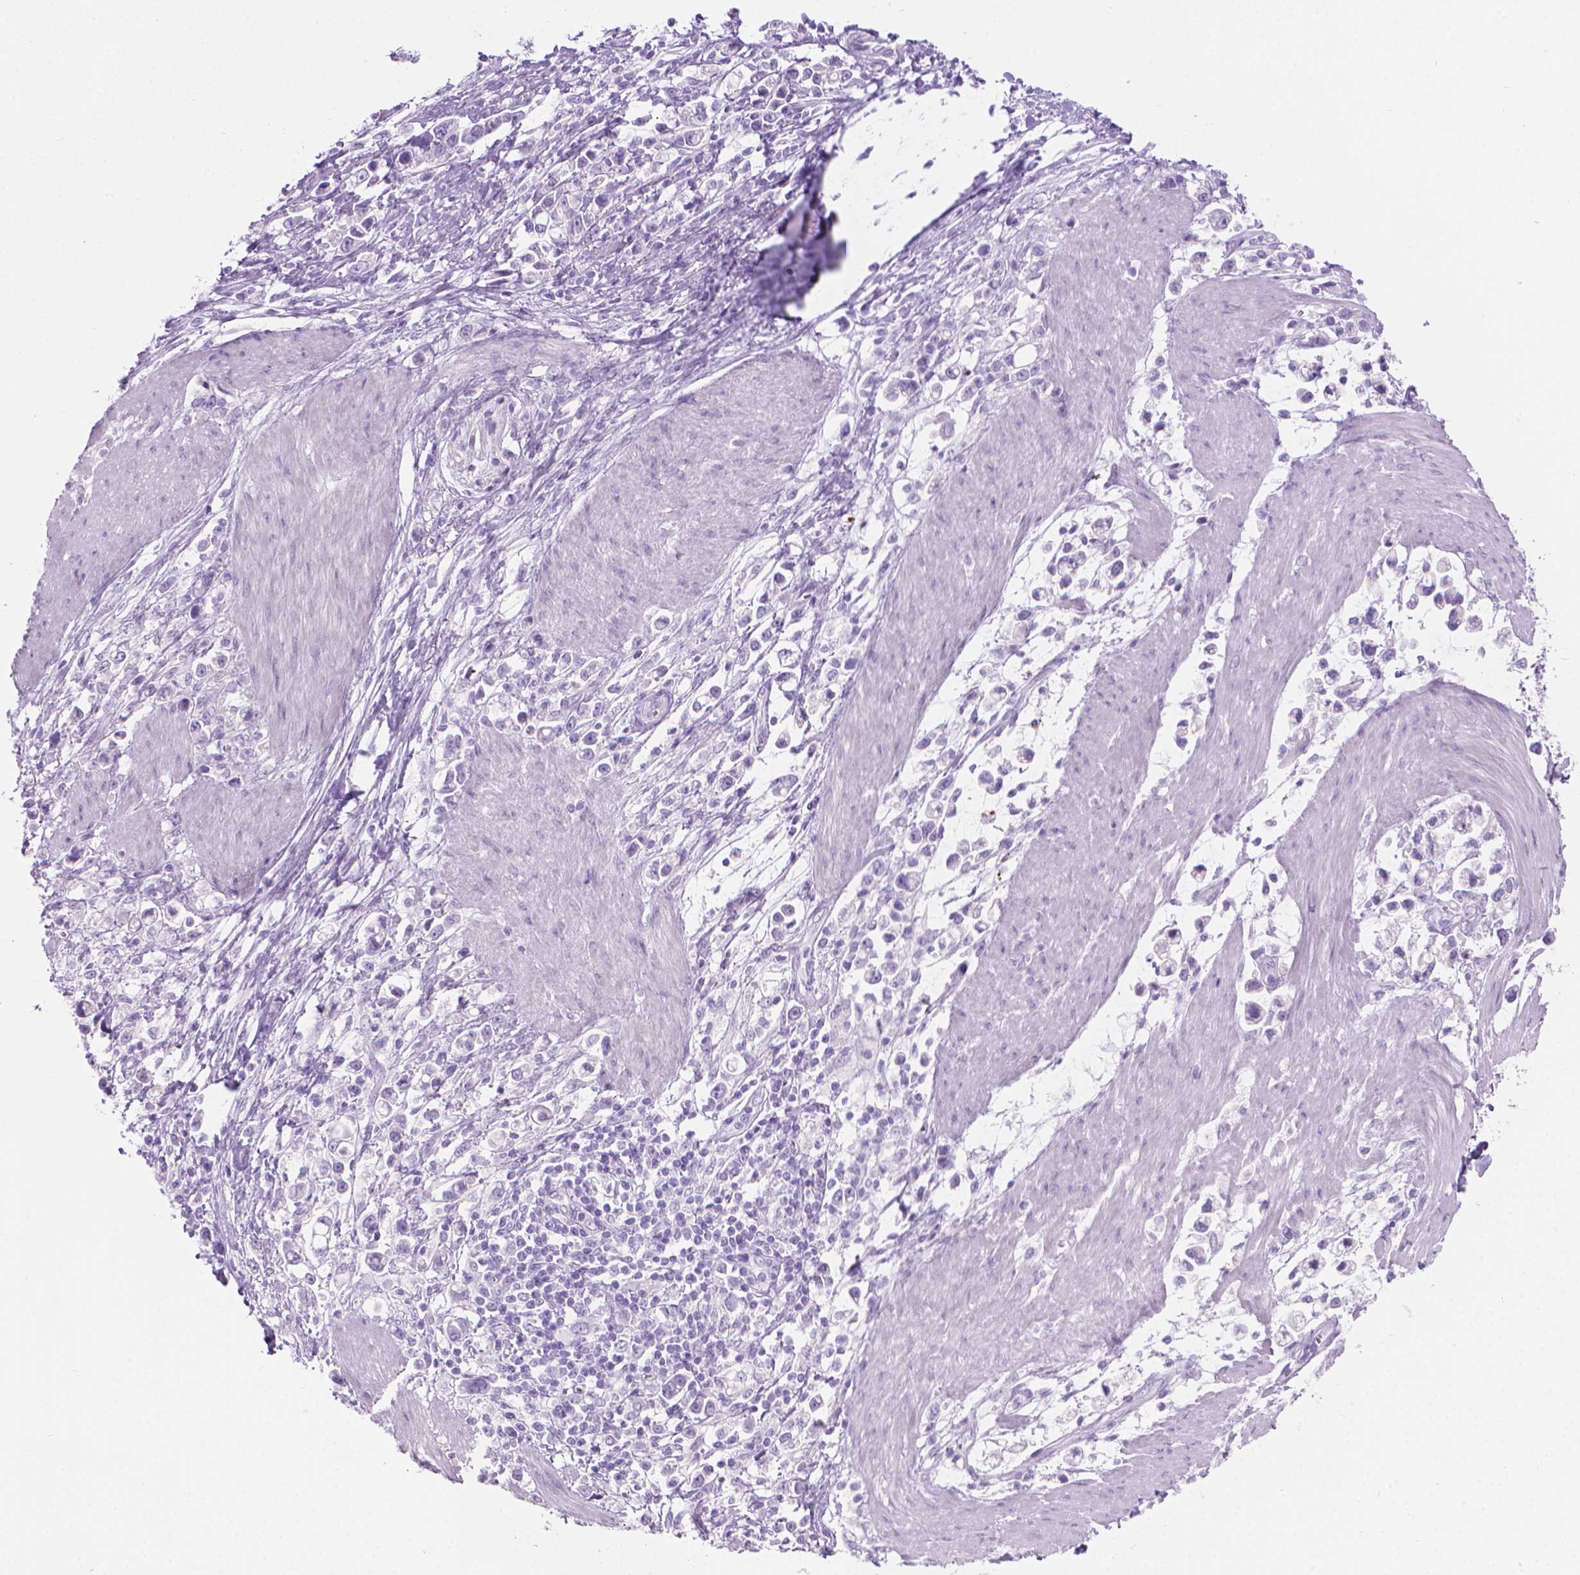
{"staining": {"intensity": "negative", "quantity": "none", "location": "none"}, "tissue": "stomach cancer", "cell_type": "Tumor cells", "image_type": "cancer", "snomed": [{"axis": "morphology", "description": "Adenocarcinoma, NOS"}, {"axis": "topography", "description": "Stomach"}], "caption": "A photomicrograph of human adenocarcinoma (stomach) is negative for staining in tumor cells.", "gene": "CFAP52", "patient": {"sex": "male", "age": 63}}